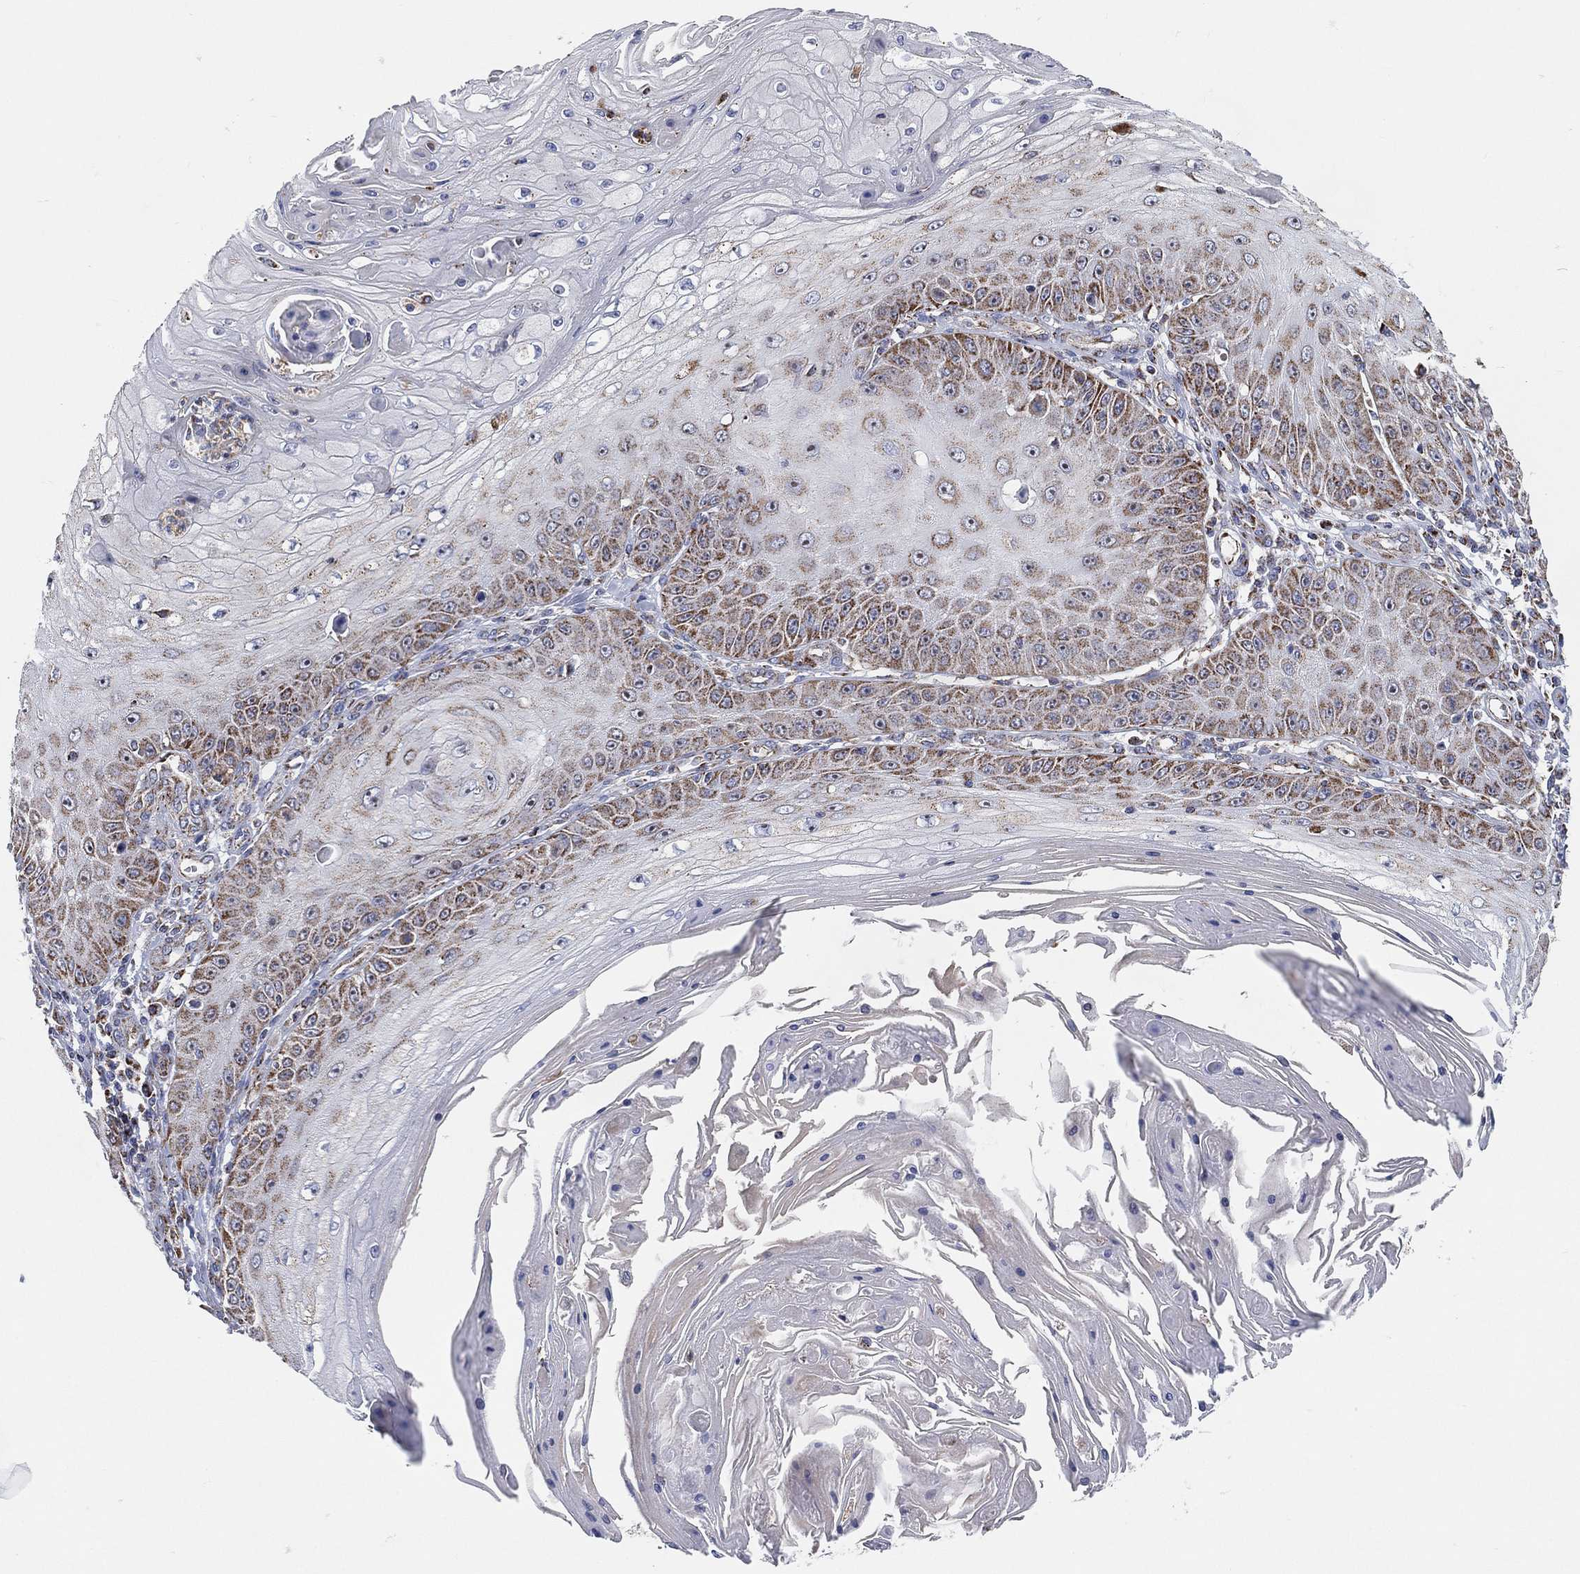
{"staining": {"intensity": "strong", "quantity": "<25%", "location": "cytoplasmic/membranous"}, "tissue": "skin cancer", "cell_type": "Tumor cells", "image_type": "cancer", "snomed": [{"axis": "morphology", "description": "Squamous cell carcinoma, NOS"}, {"axis": "topography", "description": "Skin"}], "caption": "A high-resolution image shows IHC staining of skin cancer (squamous cell carcinoma), which shows strong cytoplasmic/membranous positivity in approximately <25% of tumor cells.", "gene": "GCAT", "patient": {"sex": "male", "age": 70}}